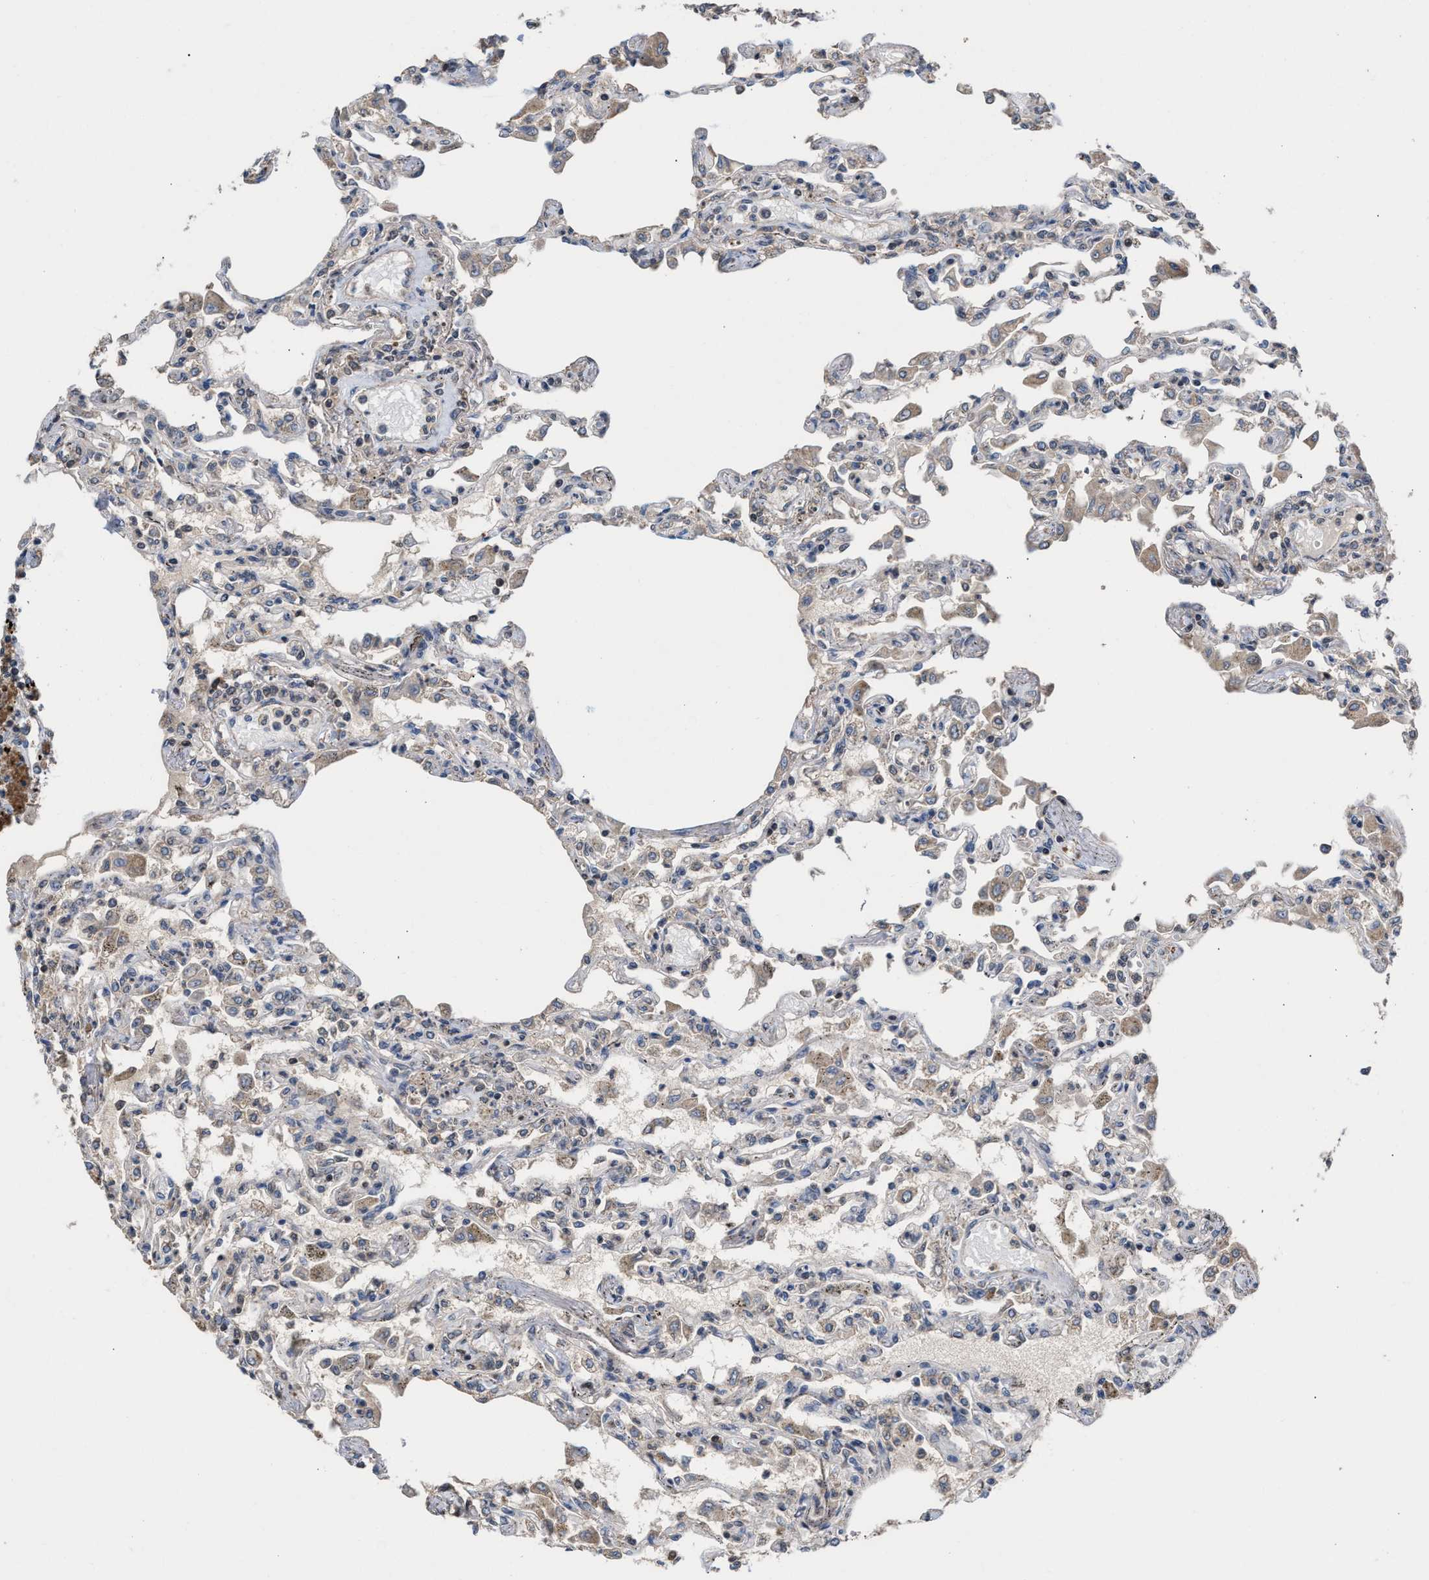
{"staining": {"intensity": "weak", "quantity": "<25%", "location": "cytoplasmic/membranous,nuclear"}, "tissue": "lung", "cell_type": "Alveolar cells", "image_type": "normal", "snomed": [{"axis": "morphology", "description": "Normal tissue, NOS"}, {"axis": "topography", "description": "Bronchus"}, {"axis": "topography", "description": "Lung"}], "caption": "Human lung stained for a protein using IHC displays no staining in alveolar cells.", "gene": "C9orf78", "patient": {"sex": "female", "age": 49}}